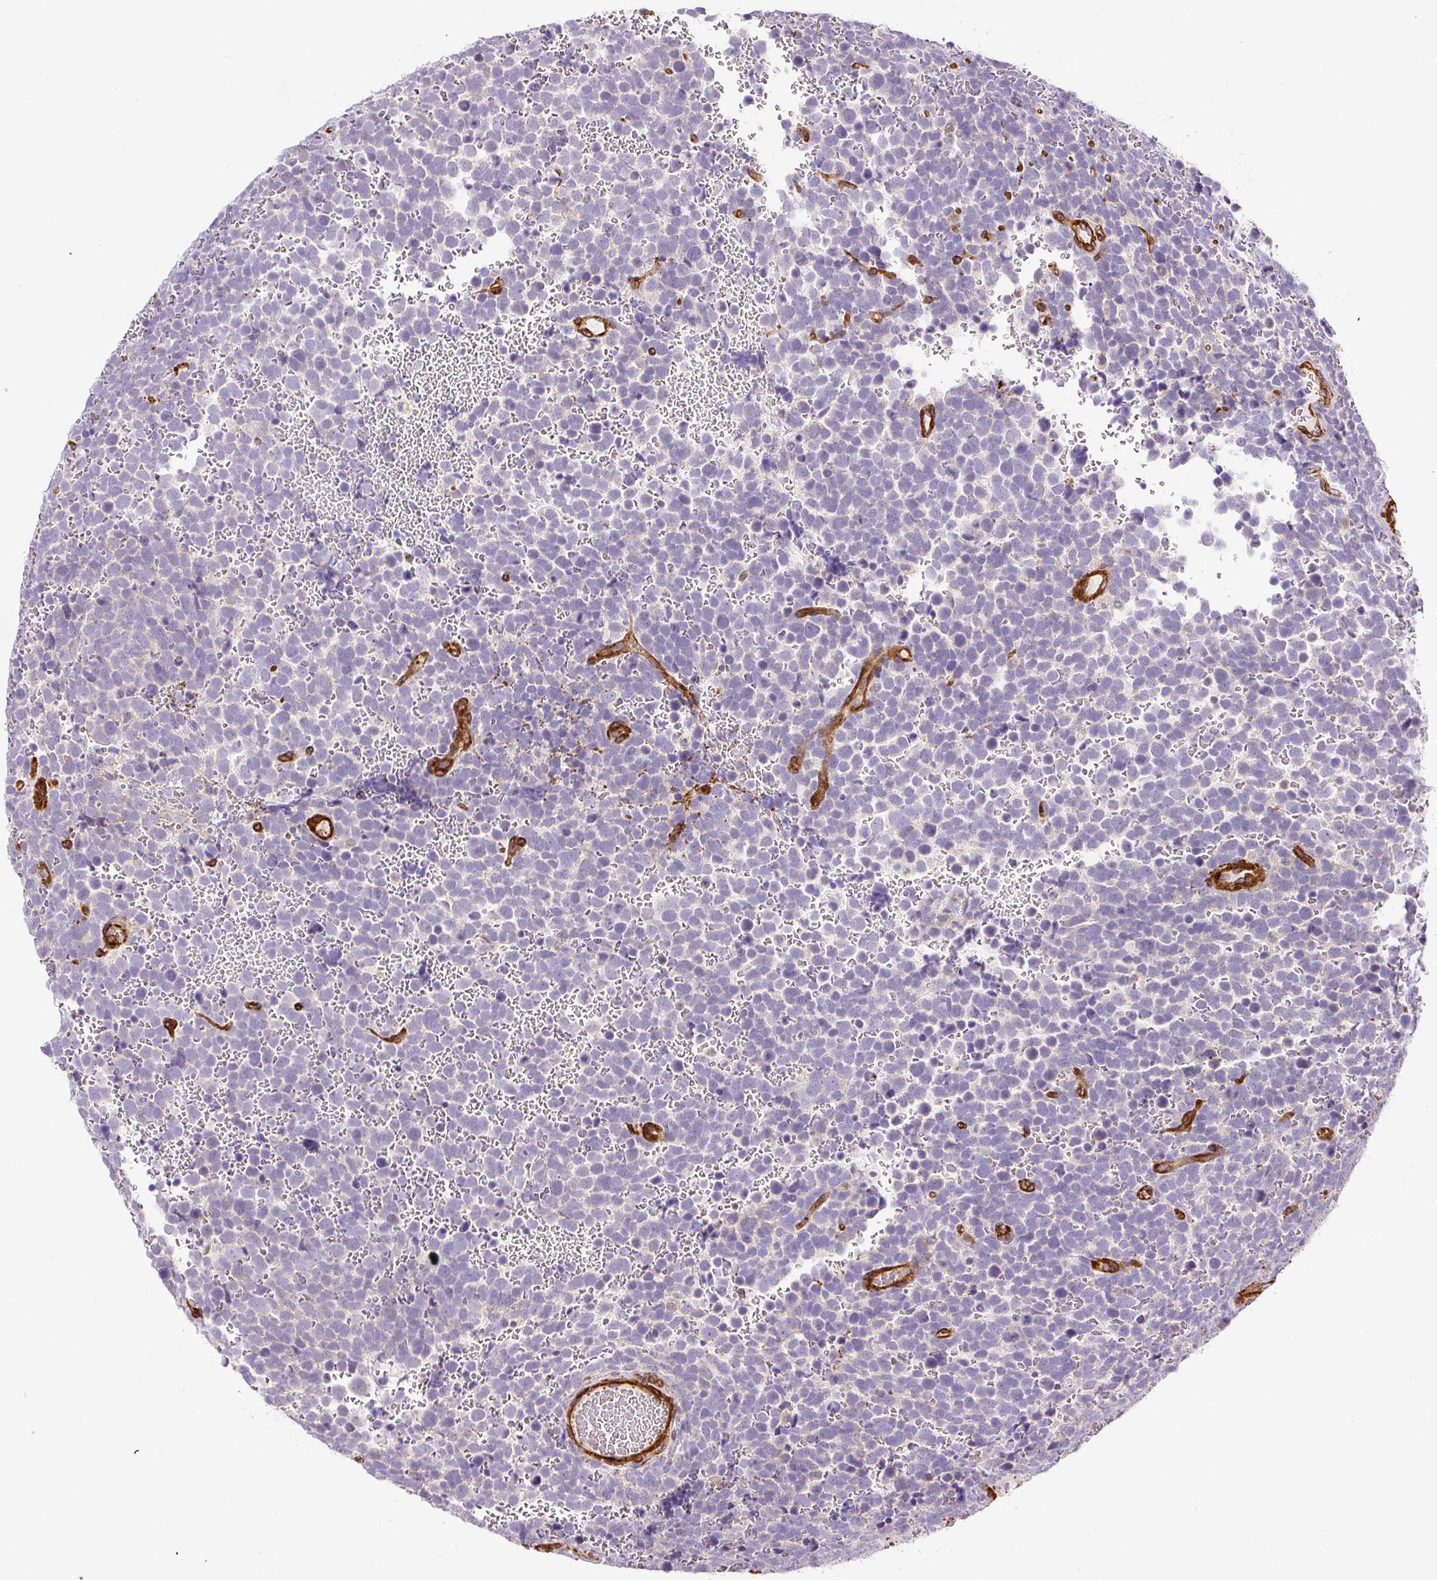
{"staining": {"intensity": "negative", "quantity": "none", "location": "none"}, "tissue": "urothelial cancer", "cell_type": "Tumor cells", "image_type": "cancer", "snomed": [{"axis": "morphology", "description": "Urothelial carcinoma, High grade"}, {"axis": "topography", "description": "Urinary bladder"}], "caption": "A high-resolution image shows IHC staining of urothelial cancer, which shows no significant staining in tumor cells.", "gene": "MYL12A", "patient": {"sex": "female", "age": 82}}